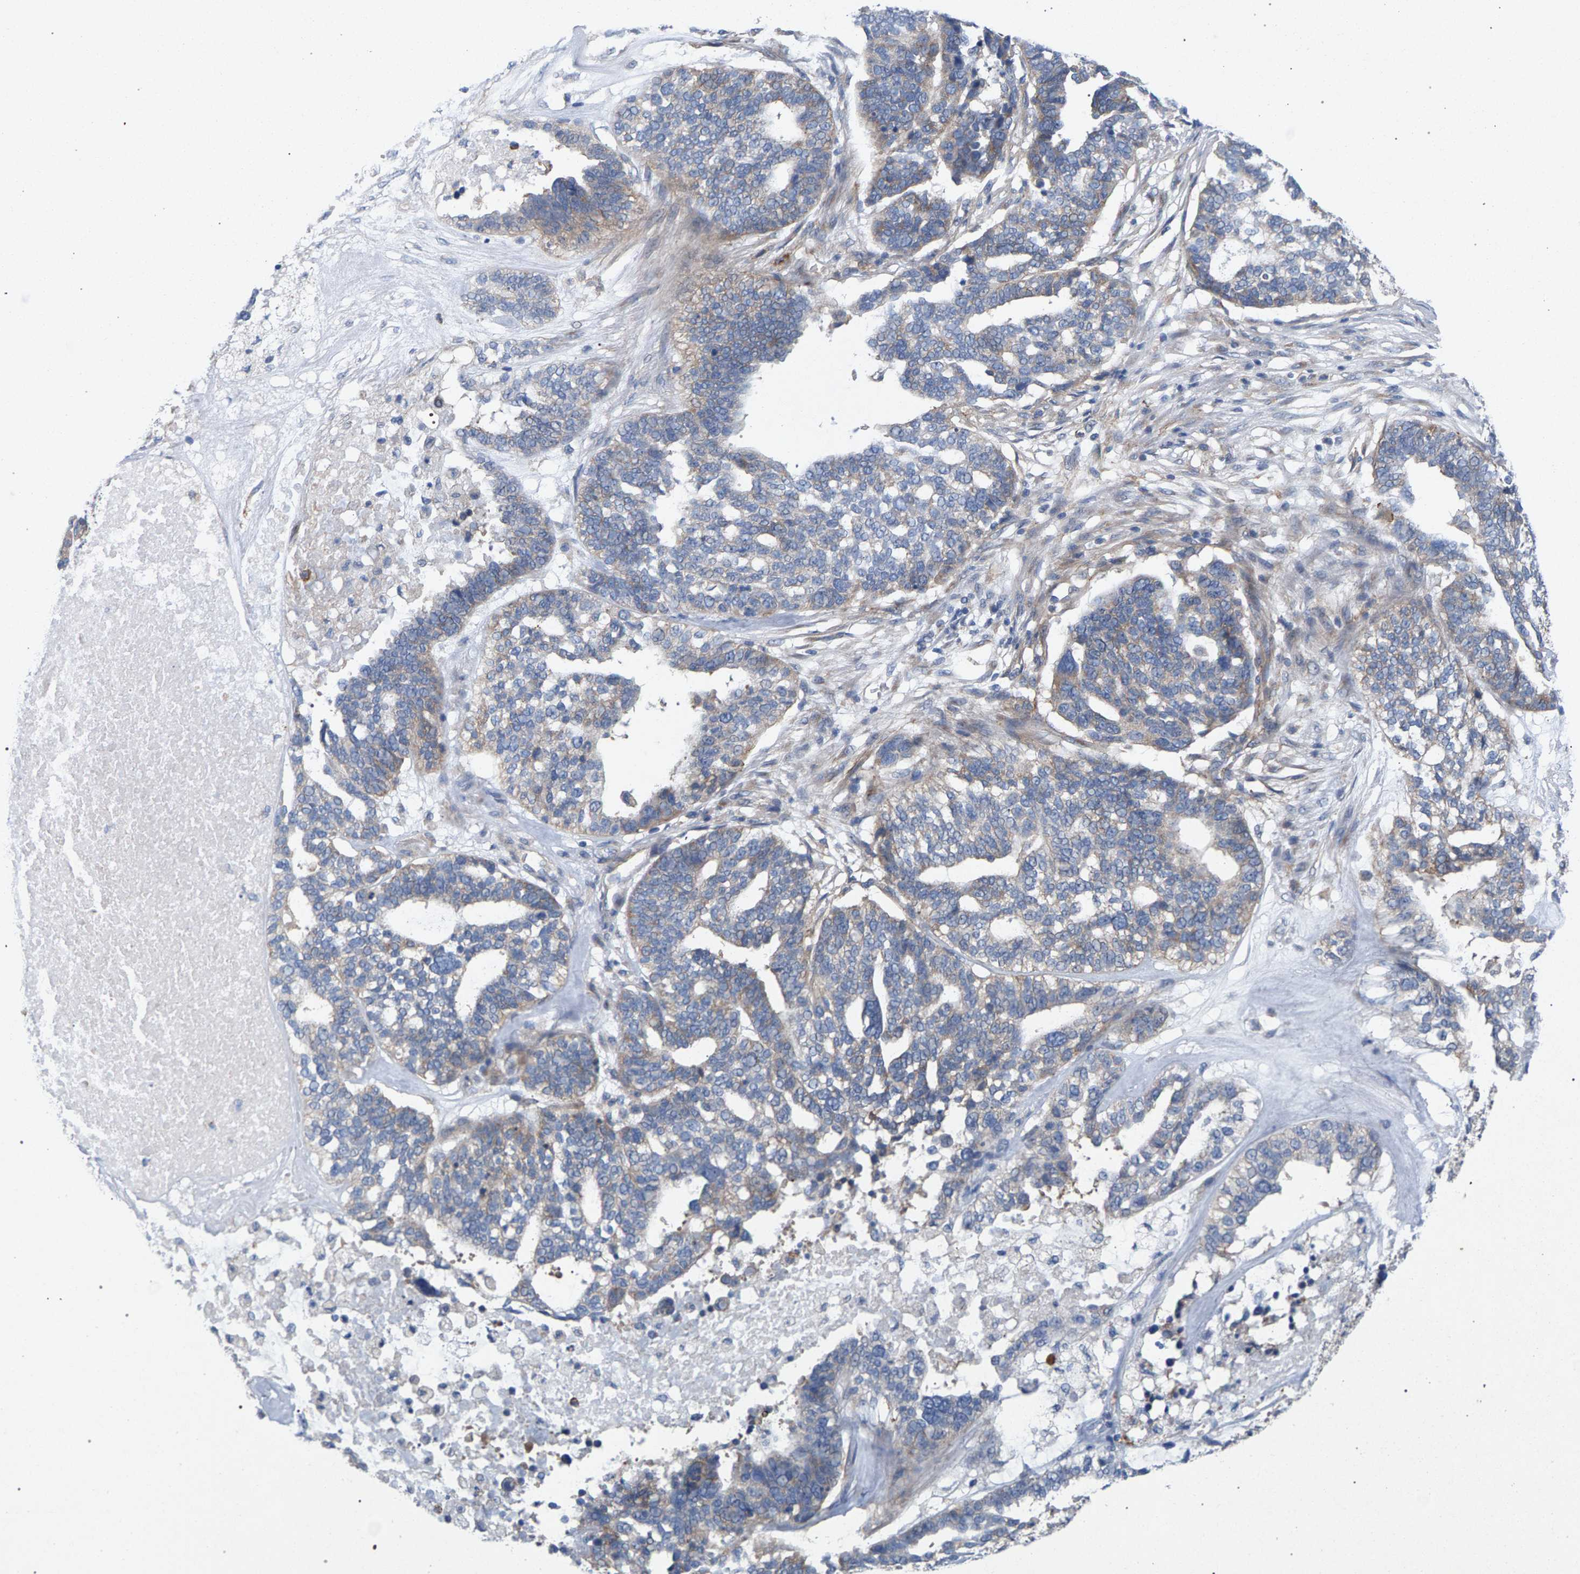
{"staining": {"intensity": "weak", "quantity": "<25%", "location": "cytoplasmic/membranous"}, "tissue": "ovarian cancer", "cell_type": "Tumor cells", "image_type": "cancer", "snomed": [{"axis": "morphology", "description": "Cystadenocarcinoma, serous, NOS"}, {"axis": "topography", "description": "Ovary"}], "caption": "This micrograph is of ovarian cancer (serous cystadenocarcinoma) stained with immunohistochemistry (IHC) to label a protein in brown with the nuclei are counter-stained blue. There is no expression in tumor cells.", "gene": "MAMDC2", "patient": {"sex": "female", "age": 59}}